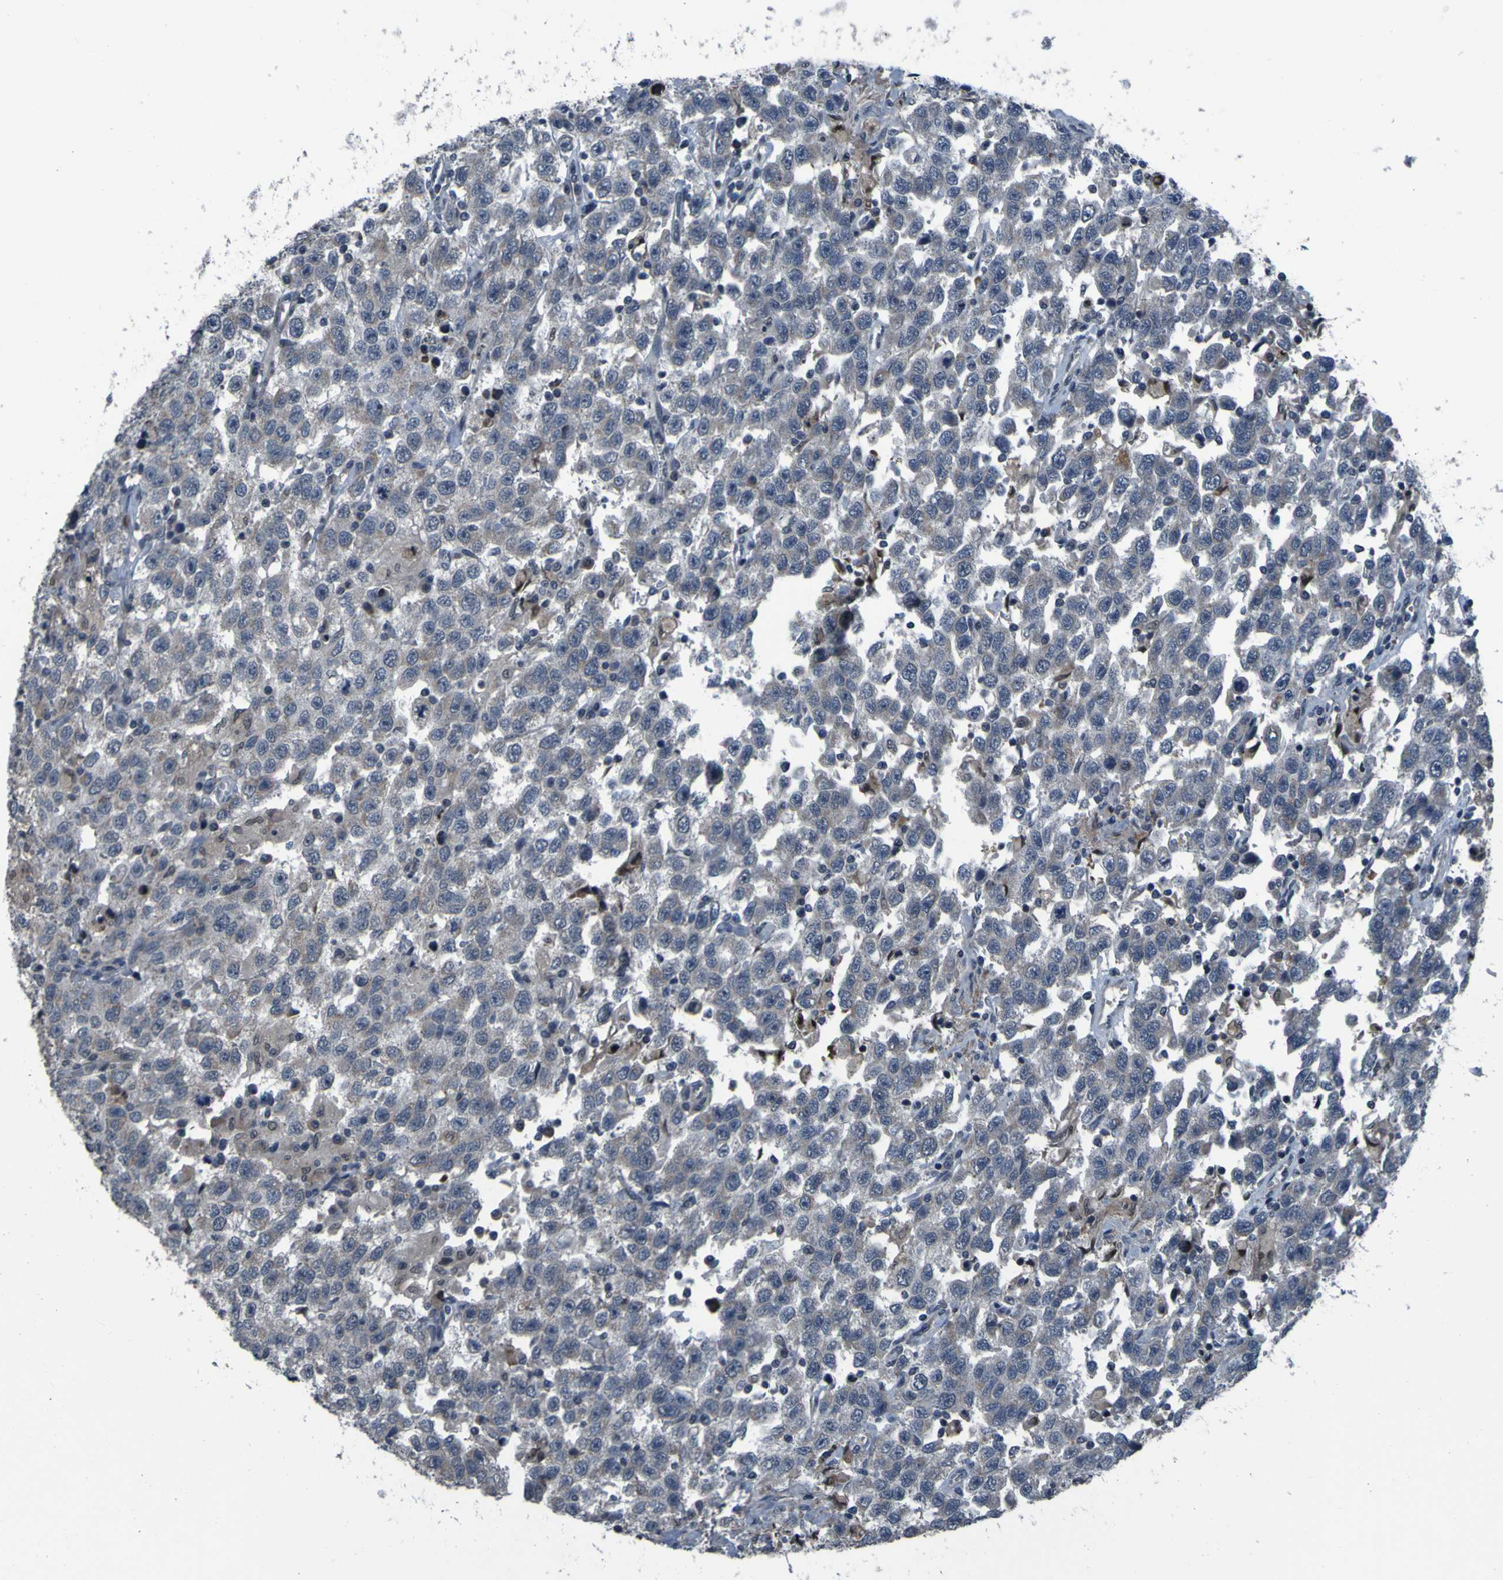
{"staining": {"intensity": "weak", "quantity": "25%-75%", "location": "cytoplasmic/membranous"}, "tissue": "testis cancer", "cell_type": "Tumor cells", "image_type": "cancer", "snomed": [{"axis": "morphology", "description": "Seminoma, NOS"}, {"axis": "topography", "description": "Testis"}], "caption": "Weak cytoplasmic/membranous expression for a protein is appreciated in about 25%-75% of tumor cells of testis seminoma using immunohistochemistry (IHC).", "gene": "OSTM1", "patient": {"sex": "male", "age": 41}}